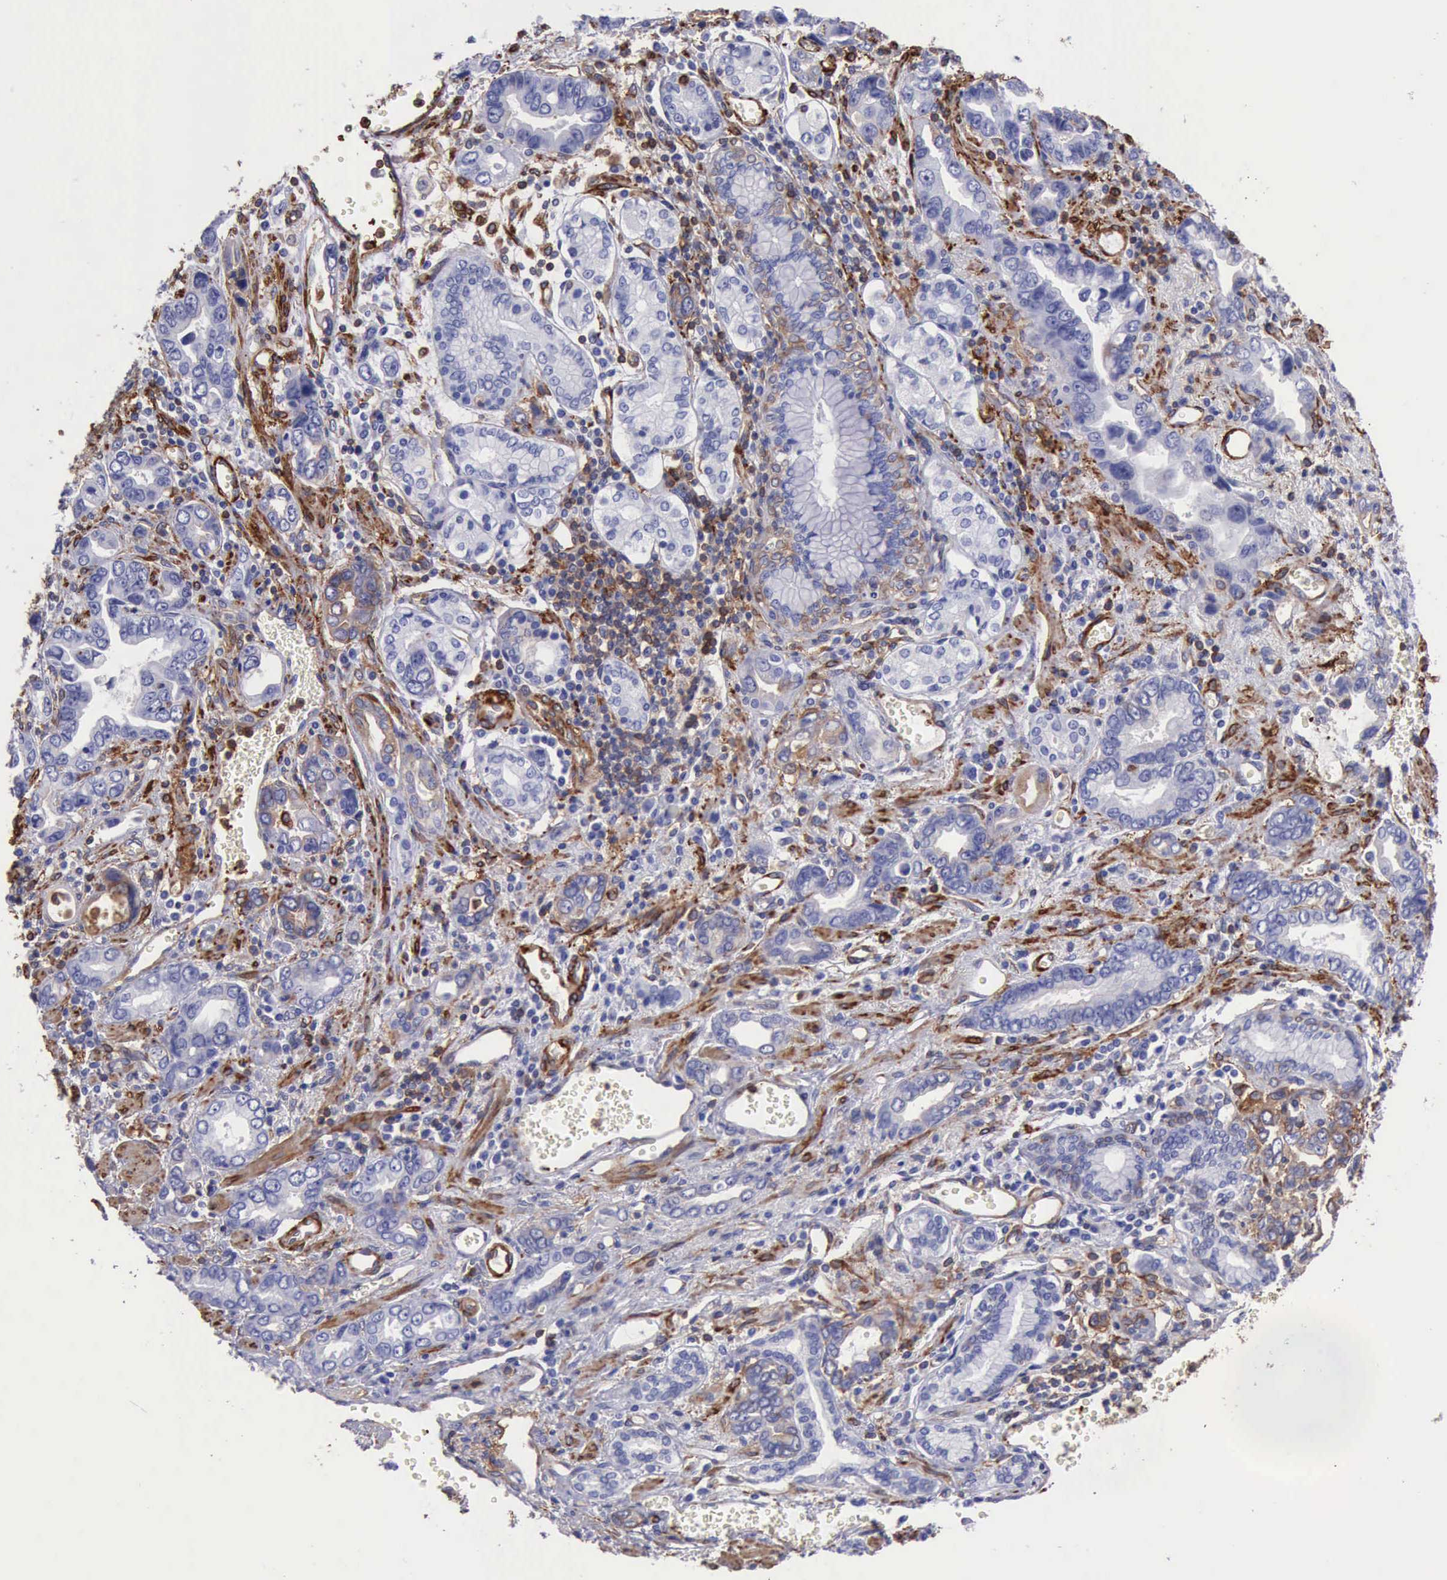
{"staining": {"intensity": "negative", "quantity": "none", "location": "none"}, "tissue": "stomach cancer", "cell_type": "Tumor cells", "image_type": "cancer", "snomed": [{"axis": "morphology", "description": "Adenocarcinoma, NOS"}, {"axis": "topography", "description": "Stomach"}], "caption": "Immunohistochemistry (IHC) micrograph of neoplastic tissue: human adenocarcinoma (stomach) stained with DAB (3,3'-diaminobenzidine) demonstrates no significant protein expression in tumor cells.", "gene": "FLNA", "patient": {"sex": "male", "age": 78}}